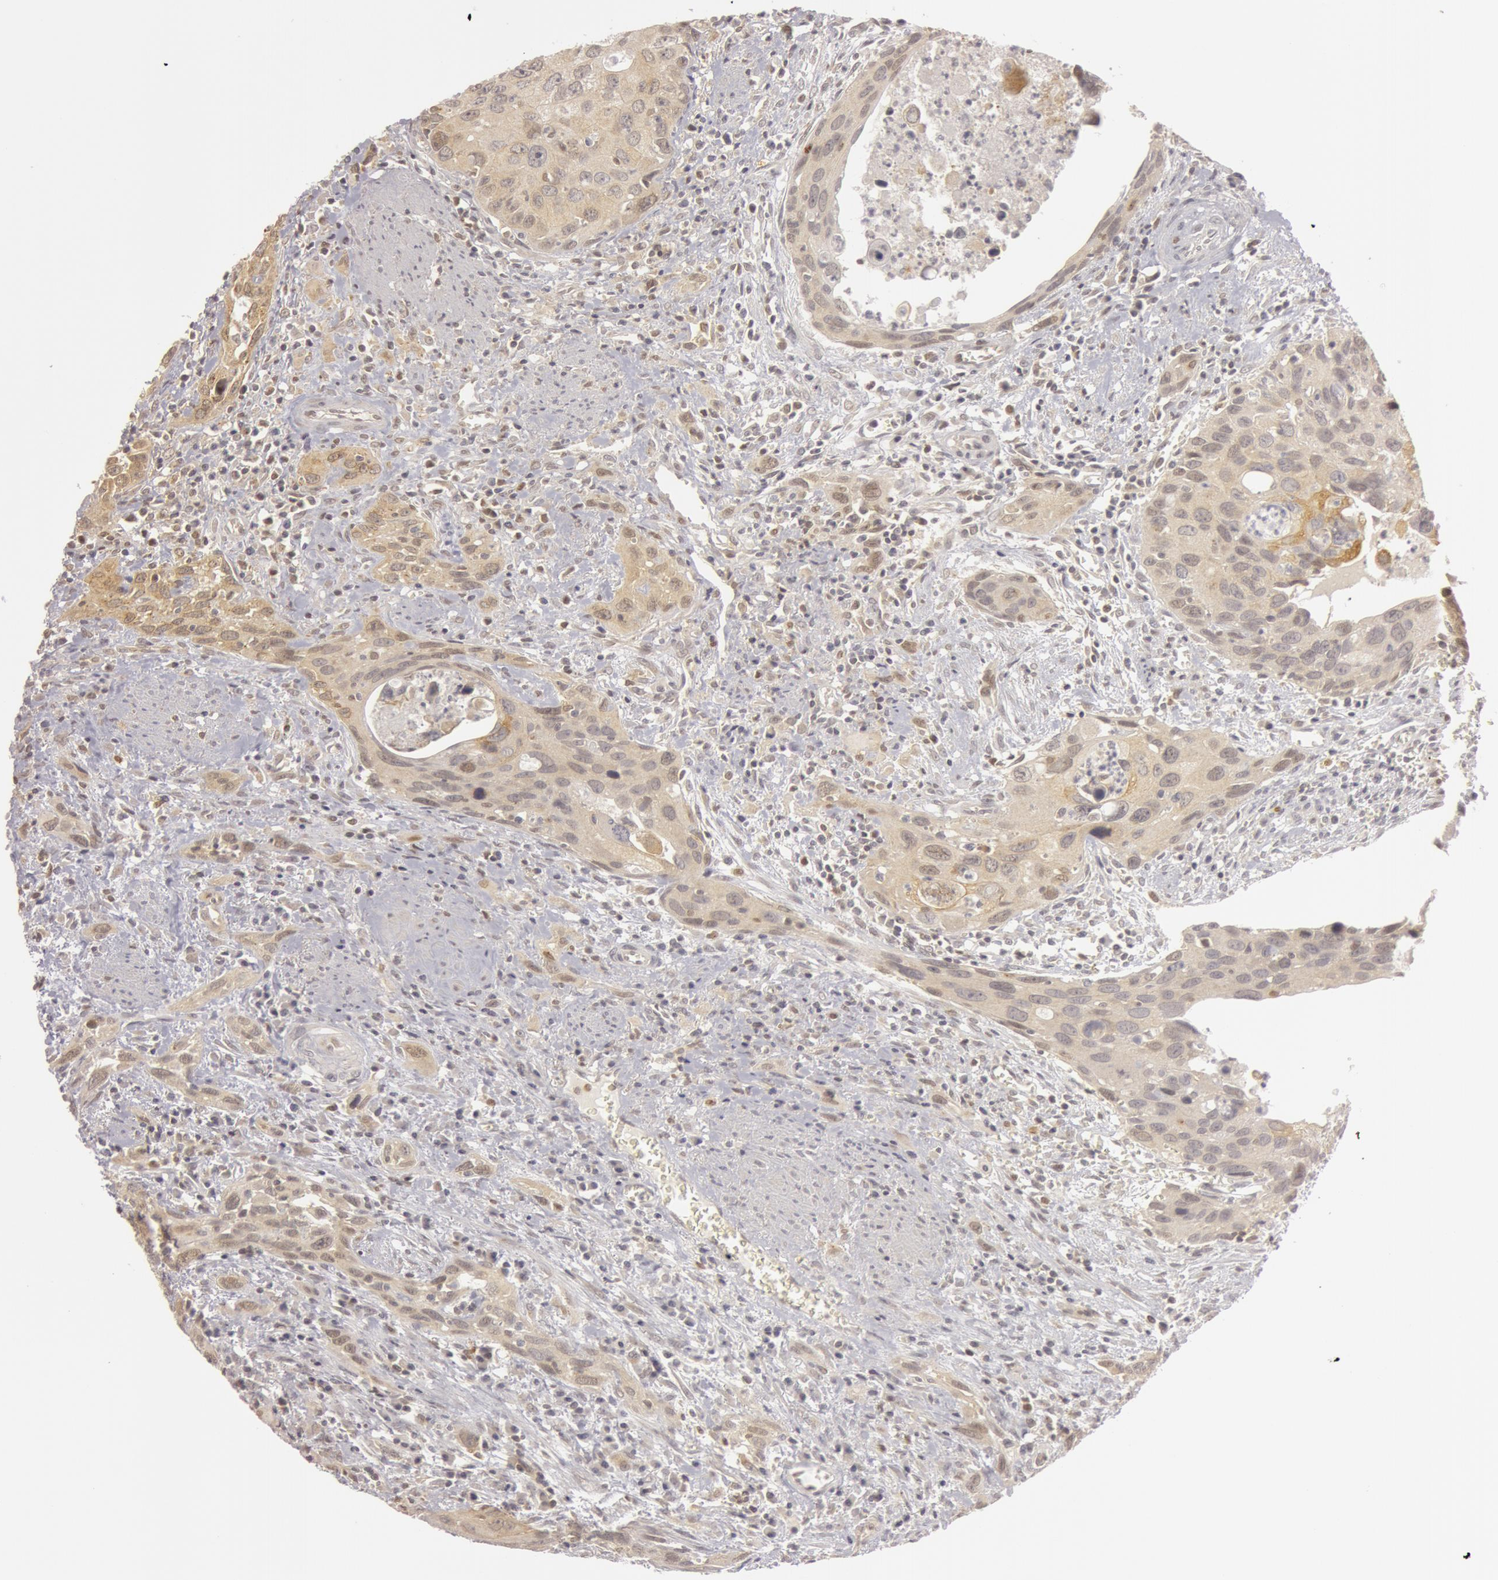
{"staining": {"intensity": "negative", "quantity": "none", "location": "none"}, "tissue": "urothelial cancer", "cell_type": "Tumor cells", "image_type": "cancer", "snomed": [{"axis": "morphology", "description": "Urothelial carcinoma, High grade"}, {"axis": "topography", "description": "Urinary bladder"}], "caption": "Immunohistochemical staining of human high-grade urothelial carcinoma demonstrates no significant positivity in tumor cells.", "gene": "OASL", "patient": {"sex": "male", "age": 71}}